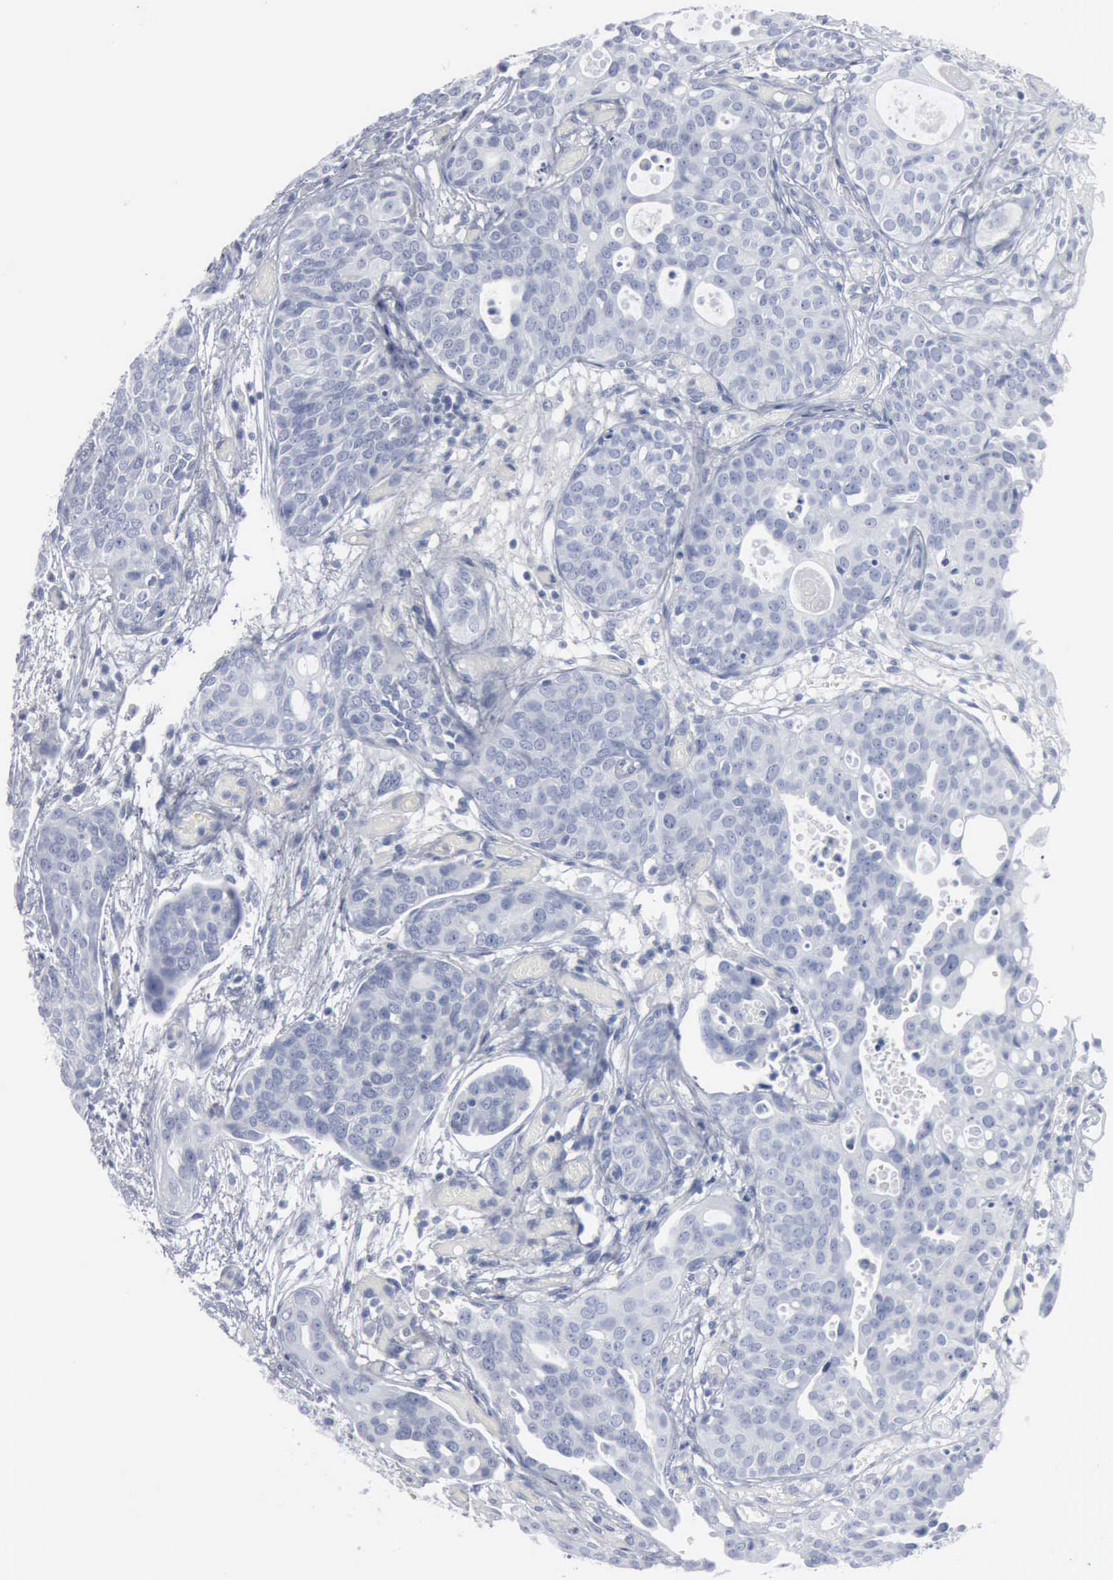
{"staining": {"intensity": "negative", "quantity": "none", "location": "none"}, "tissue": "urothelial cancer", "cell_type": "Tumor cells", "image_type": "cancer", "snomed": [{"axis": "morphology", "description": "Urothelial carcinoma, High grade"}, {"axis": "topography", "description": "Urinary bladder"}], "caption": "Protein analysis of urothelial cancer displays no significant positivity in tumor cells.", "gene": "DMD", "patient": {"sex": "male", "age": 78}}